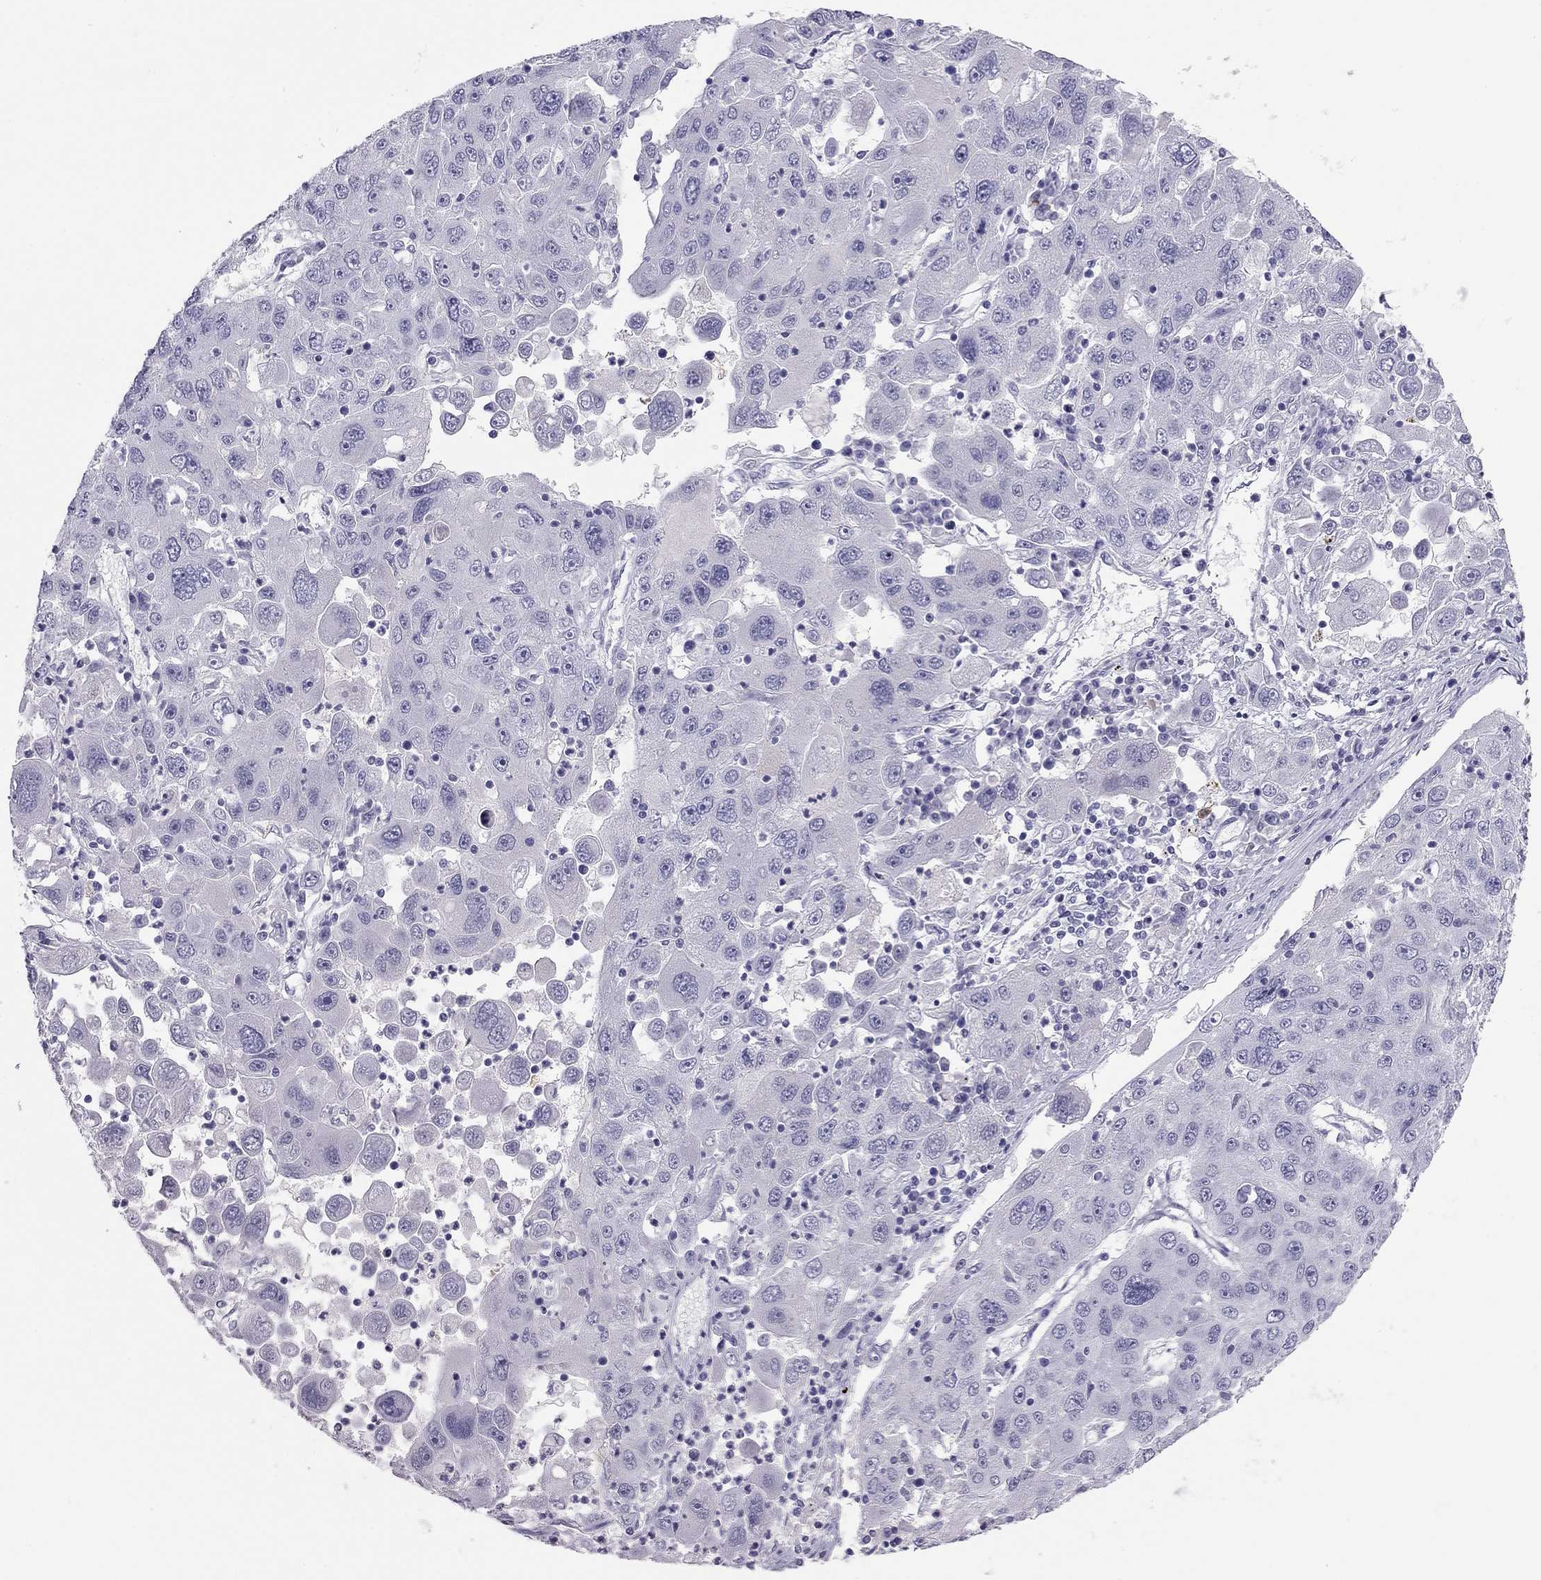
{"staining": {"intensity": "negative", "quantity": "none", "location": "none"}, "tissue": "stomach cancer", "cell_type": "Tumor cells", "image_type": "cancer", "snomed": [{"axis": "morphology", "description": "Adenocarcinoma, NOS"}, {"axis": "topography", "description": "Stomach"}], "caption": "Immunohistochemistry (IHC) image of neoplastic tissue: human adenocarcinoma (stomach) stained with DAB (3,3'-diaminobenzidine) exhibits no significant protein expression in tumor cells.", "gene": "KLRG1", "patient": {"sex": "male", "age": 56}}